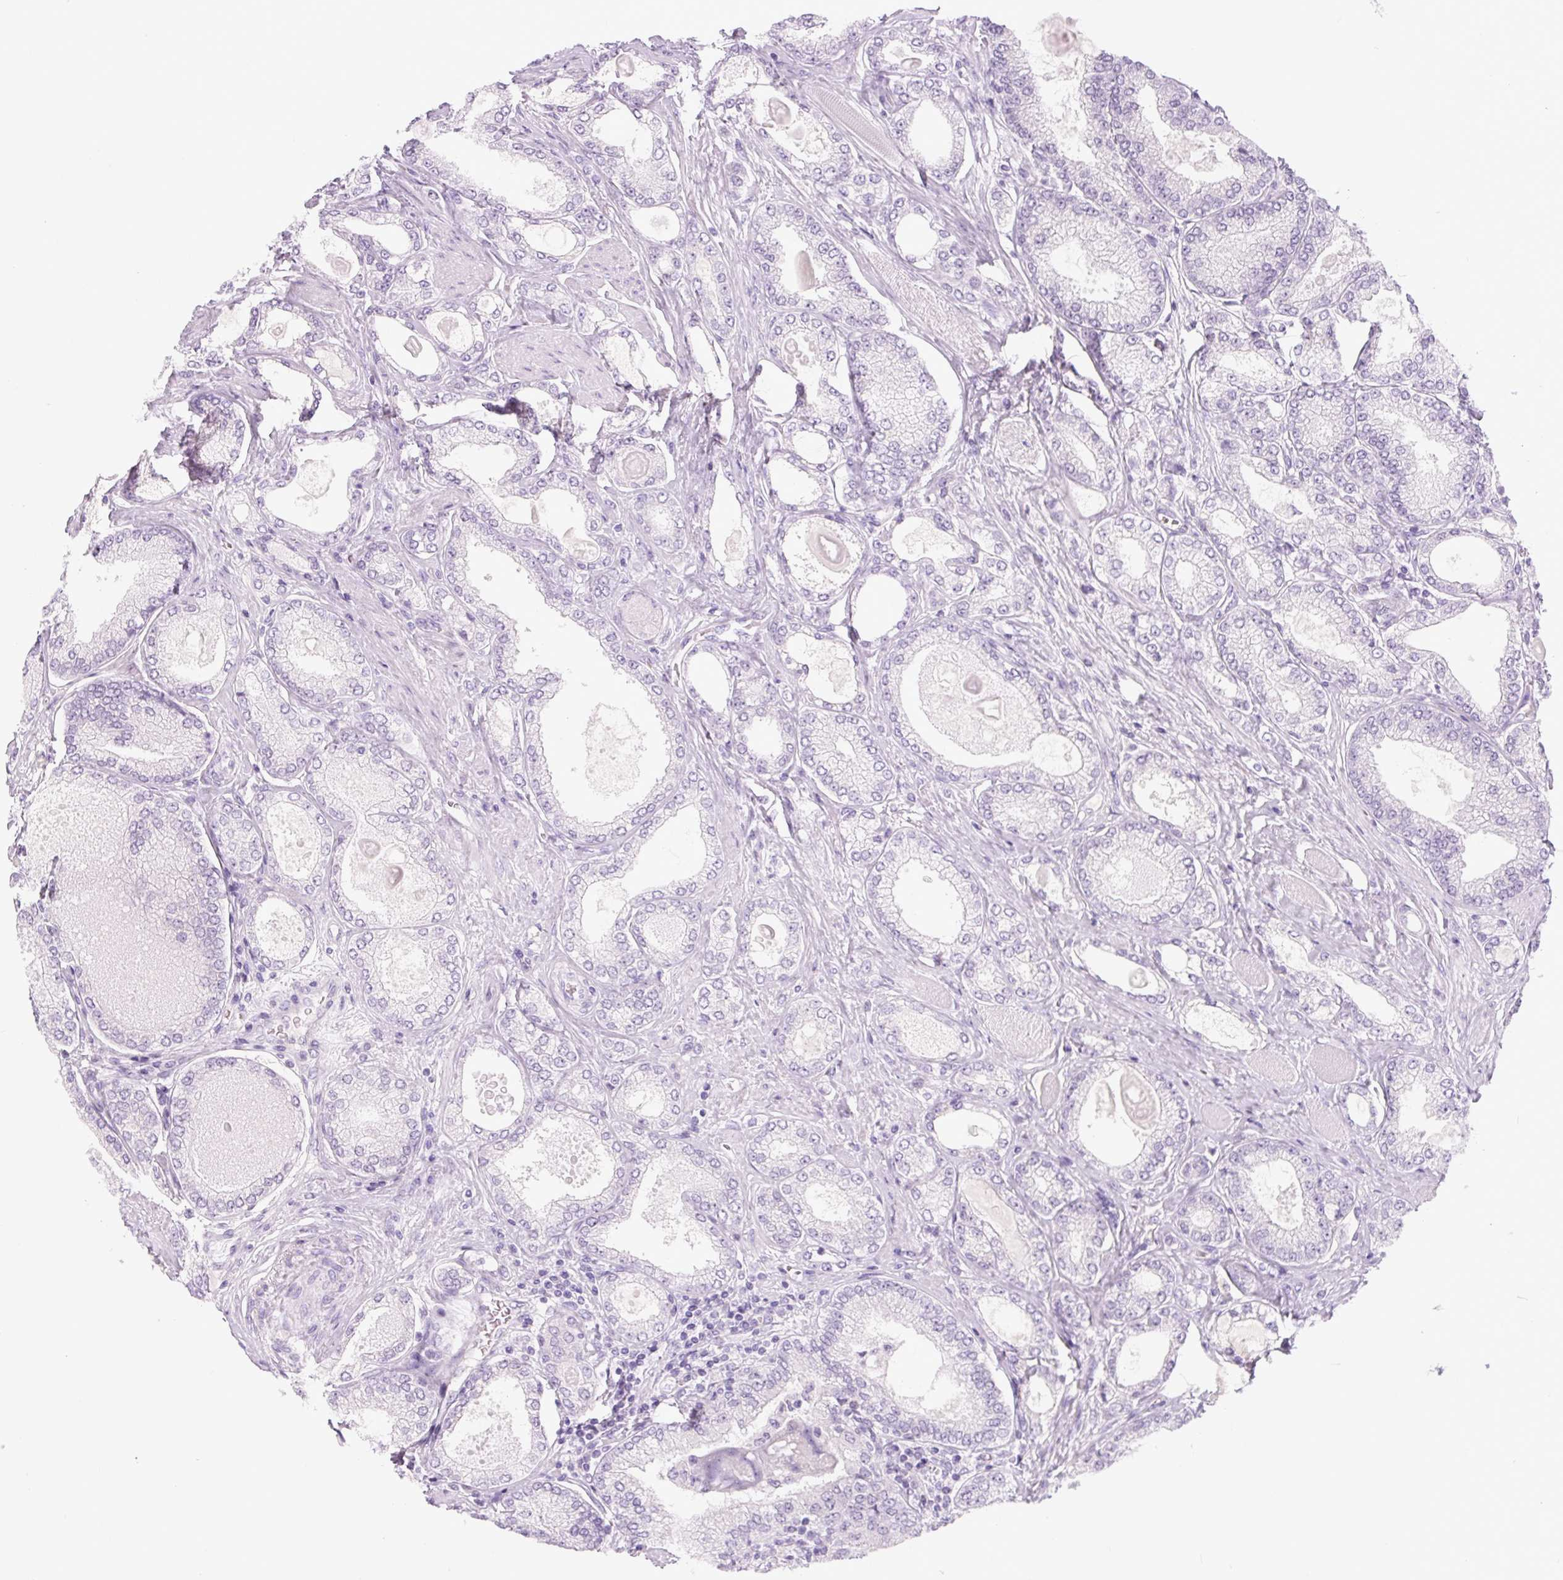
{"staining": {"intensity": "negative", "quantity": "none", "location": "none"}, "tissue": "prostate cancer", "cell_type": "Tumor cells", "image_type": "cancer", "snomed": [{"axis": "morphology", "description": "Adenocarcinoma, High grade"}, {"axis": "topography", "description": "Prostate"}], "caption": "Protein analysis of prostate adenocarcinoma (high-grade) displays no significant staining in tumor cells.", "gene": "COL9A2", "patient": {"sex": "male", "age": 68}}